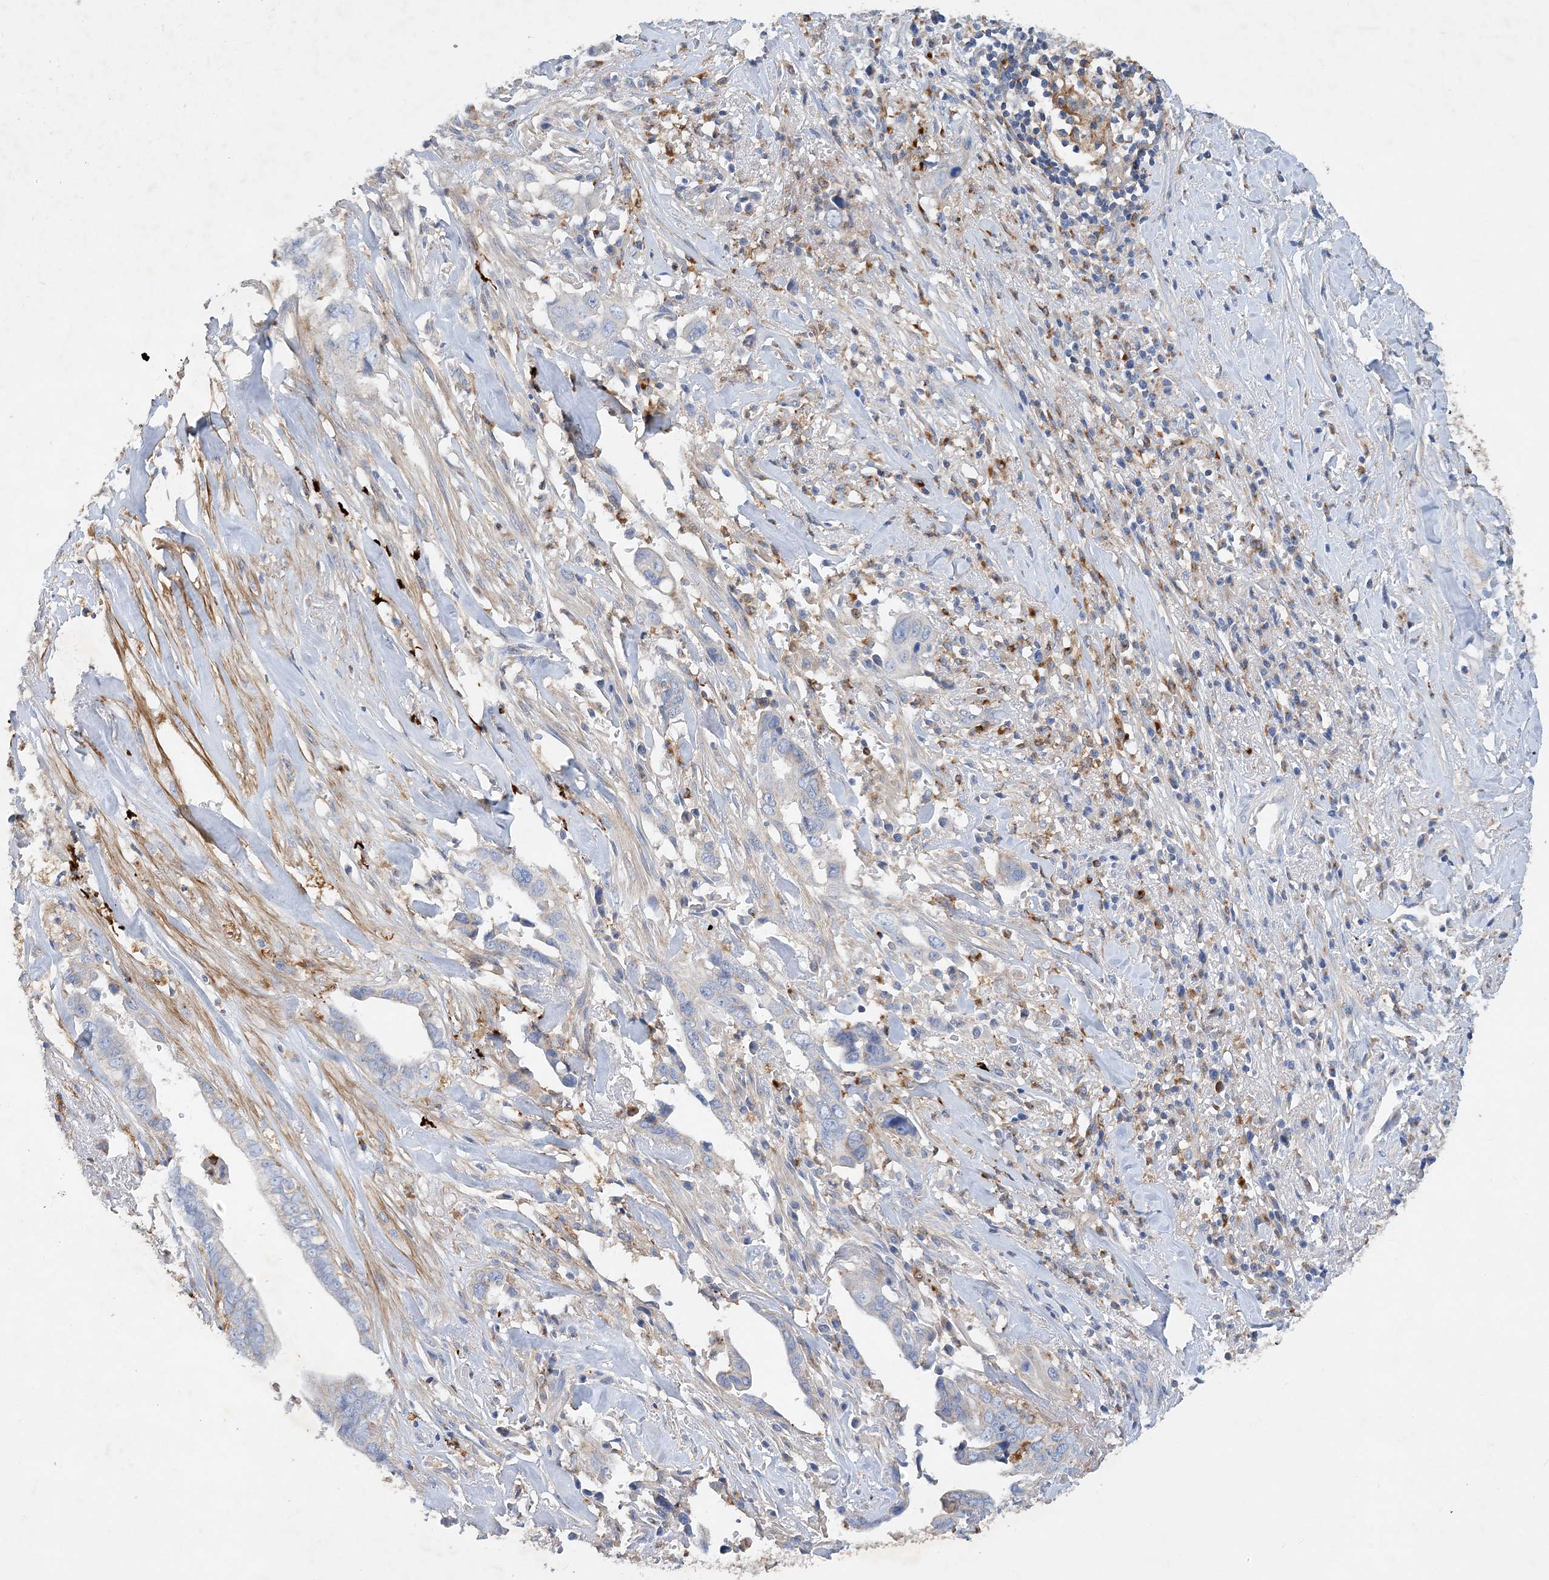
{"staining": {"intensity": "negative", "quantity": "none", "location": "none"}, "tissue": "liver cancer", "cell_type": "Tumor cells", "image_type": "cancer", "snomed": [{"axis": "morphology", "description": "Cholangiocarcinoma"}, {"axis": "topography", "description": "Liver"}], "caption": "DAB immunohistochemical staining of human liver cholangiocarcinoma reveals no significant staining in tumor cells. (DAB immunohistochemistry with hematoxylin counter stain).", "gene": "GRINA", "patient": {"sex": "female", "age": 79}}